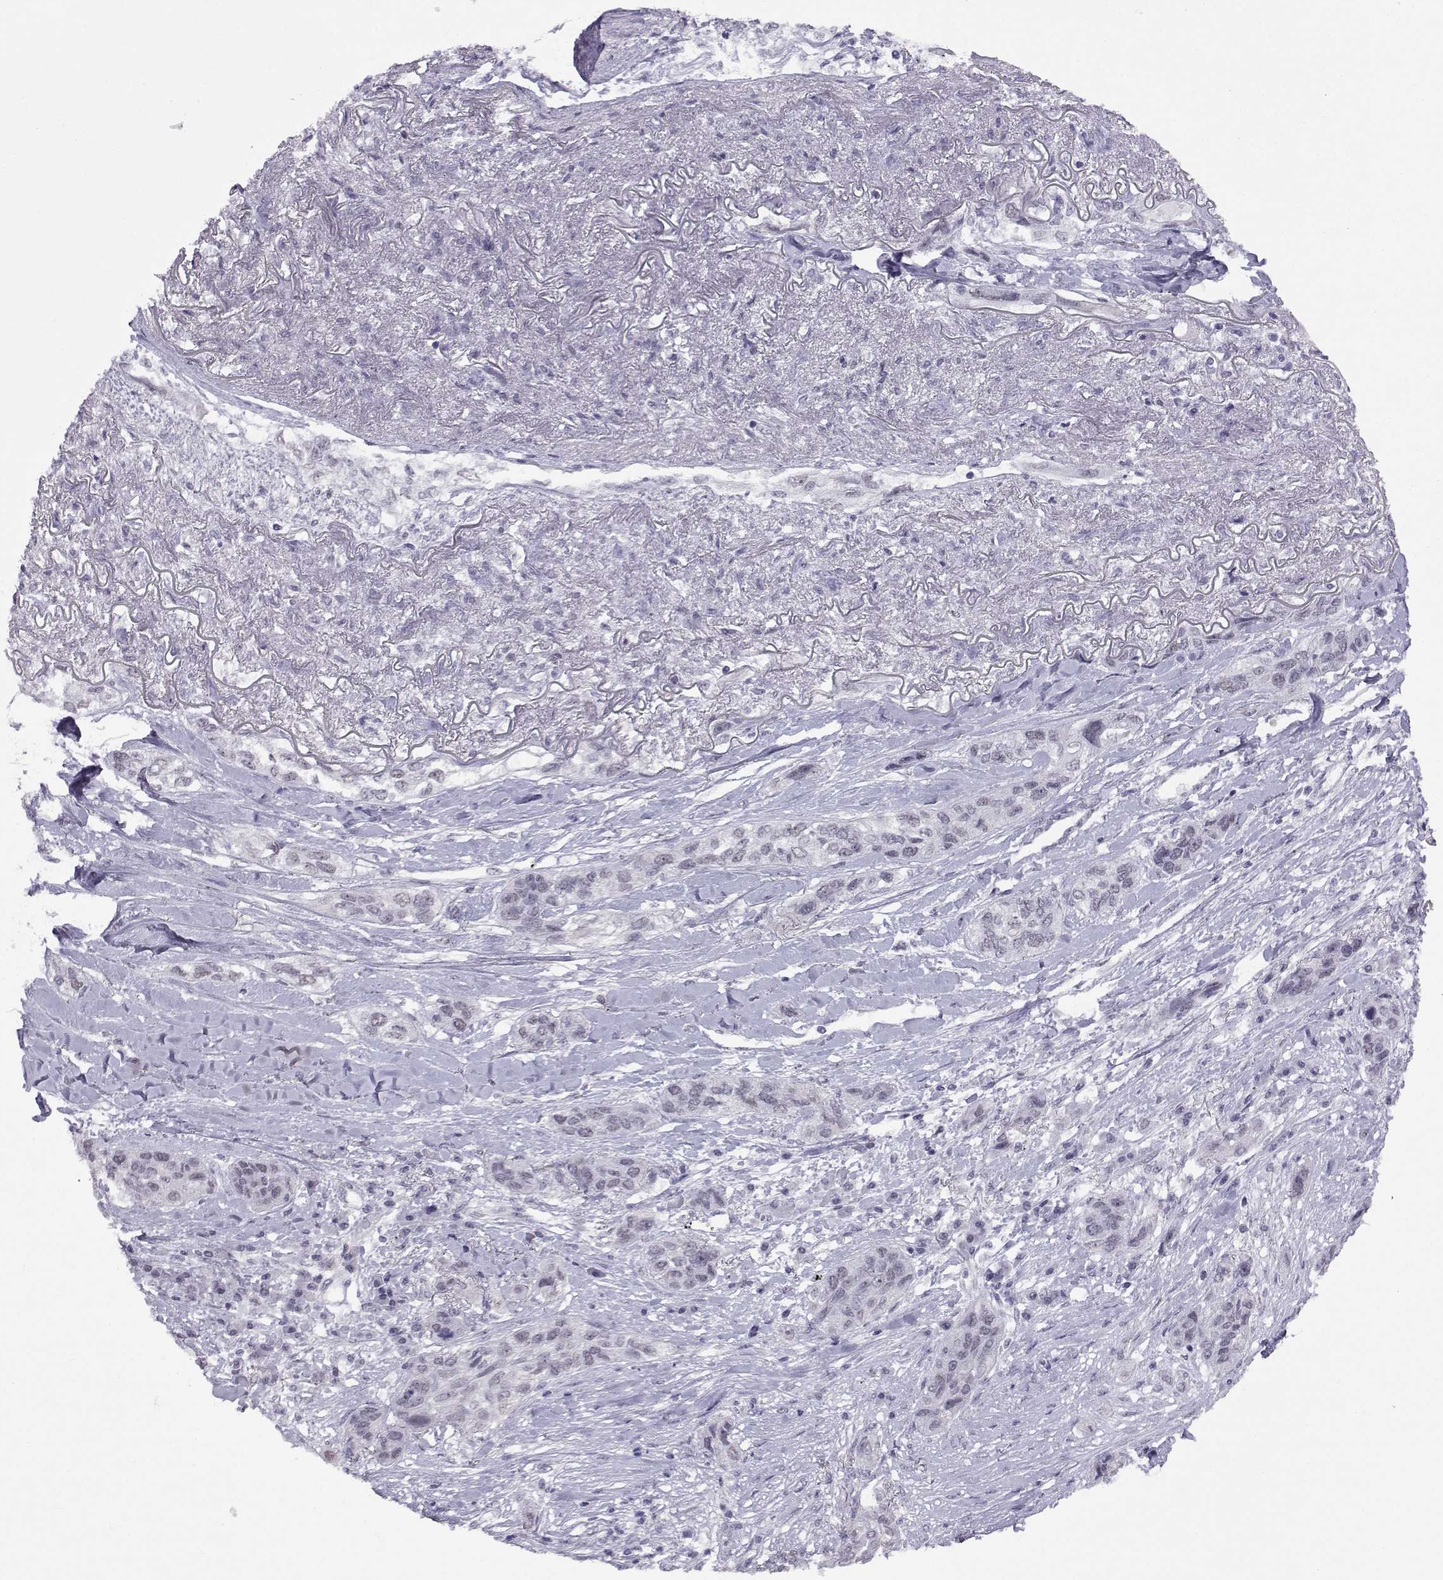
{"staining": {"intensity": "negative", "quantity": "none", "location": "none"}, "tissue": "lung cancer", "cell_type": "Tumor cells", "image_type": "cancer", "snomed": [{"axis": "morphology", "description": "Squamous cell carcinoma, NOS"}, {"axis": "topography", "description": "Lung"}], "caption": "DAB immunohistochemical staining of human lung squamous cell carcinoma shows no significant staining in tumor cells.", "gene": "MED26", "patient": {"sex": "female", "age": 70}}